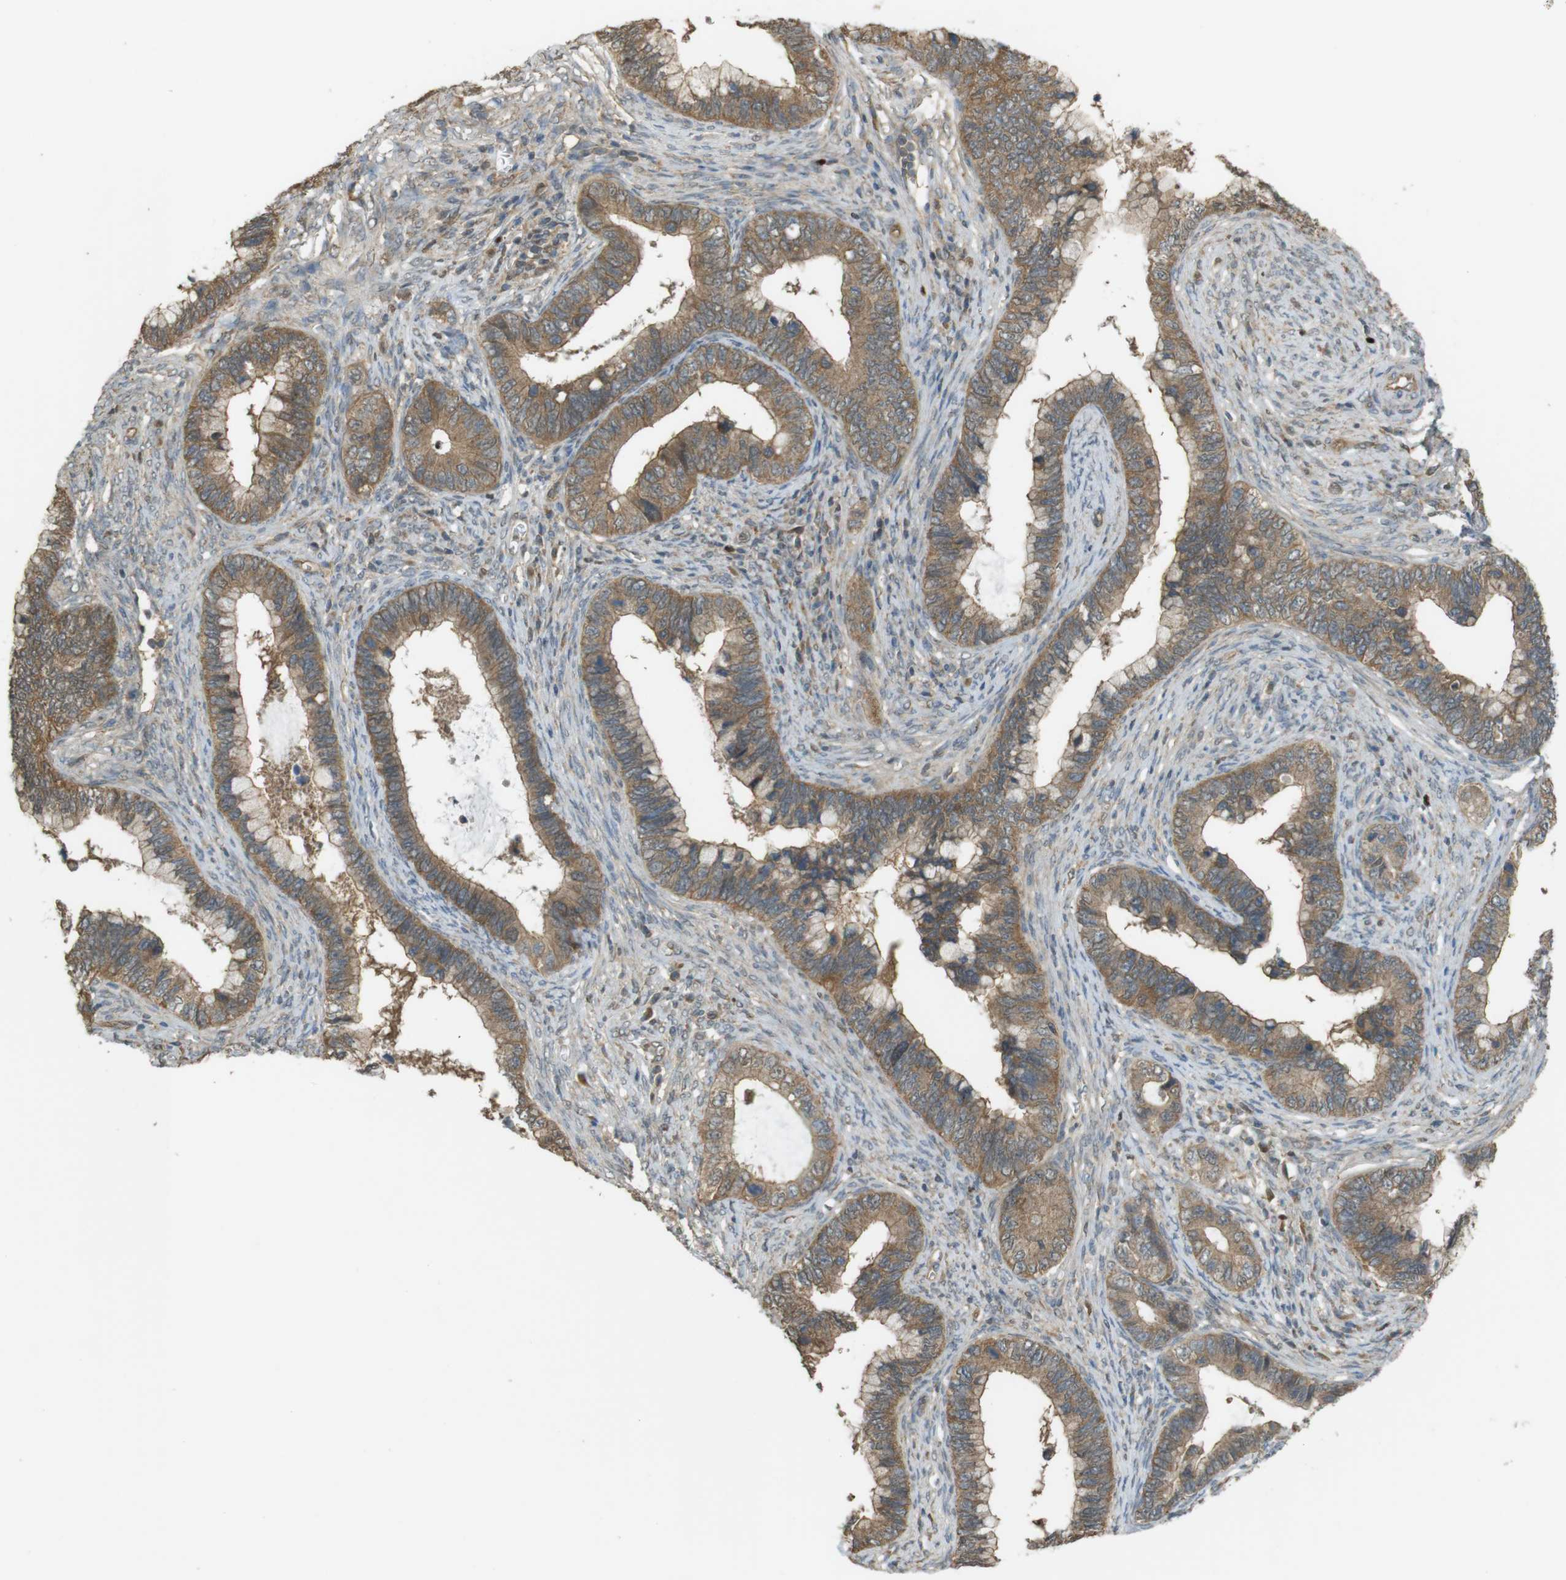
{"staining": {"intensity": "moderate", "quantity": ">75%", "location": "cytoplasmic/membranous"}, "tissue": "cervical cancer", "cell_type": "Tumor cells", "image_type": "cancer", "snomed": [{"axis": "morphology", "description": "Adenocarcinoma, NOS"}, {"axis": "topography", "description": "Cervix"}], "caption": "Brown immunohistochemical staining in cervical cancer displays moderate cytoplasmic/membranous expression in about >75% of tumor cells. (DAB = brown stain, brightfield microscopy at high magnification).", "gene": "ZDHHC20", "patient": {"sex": "female", "age": 44}}